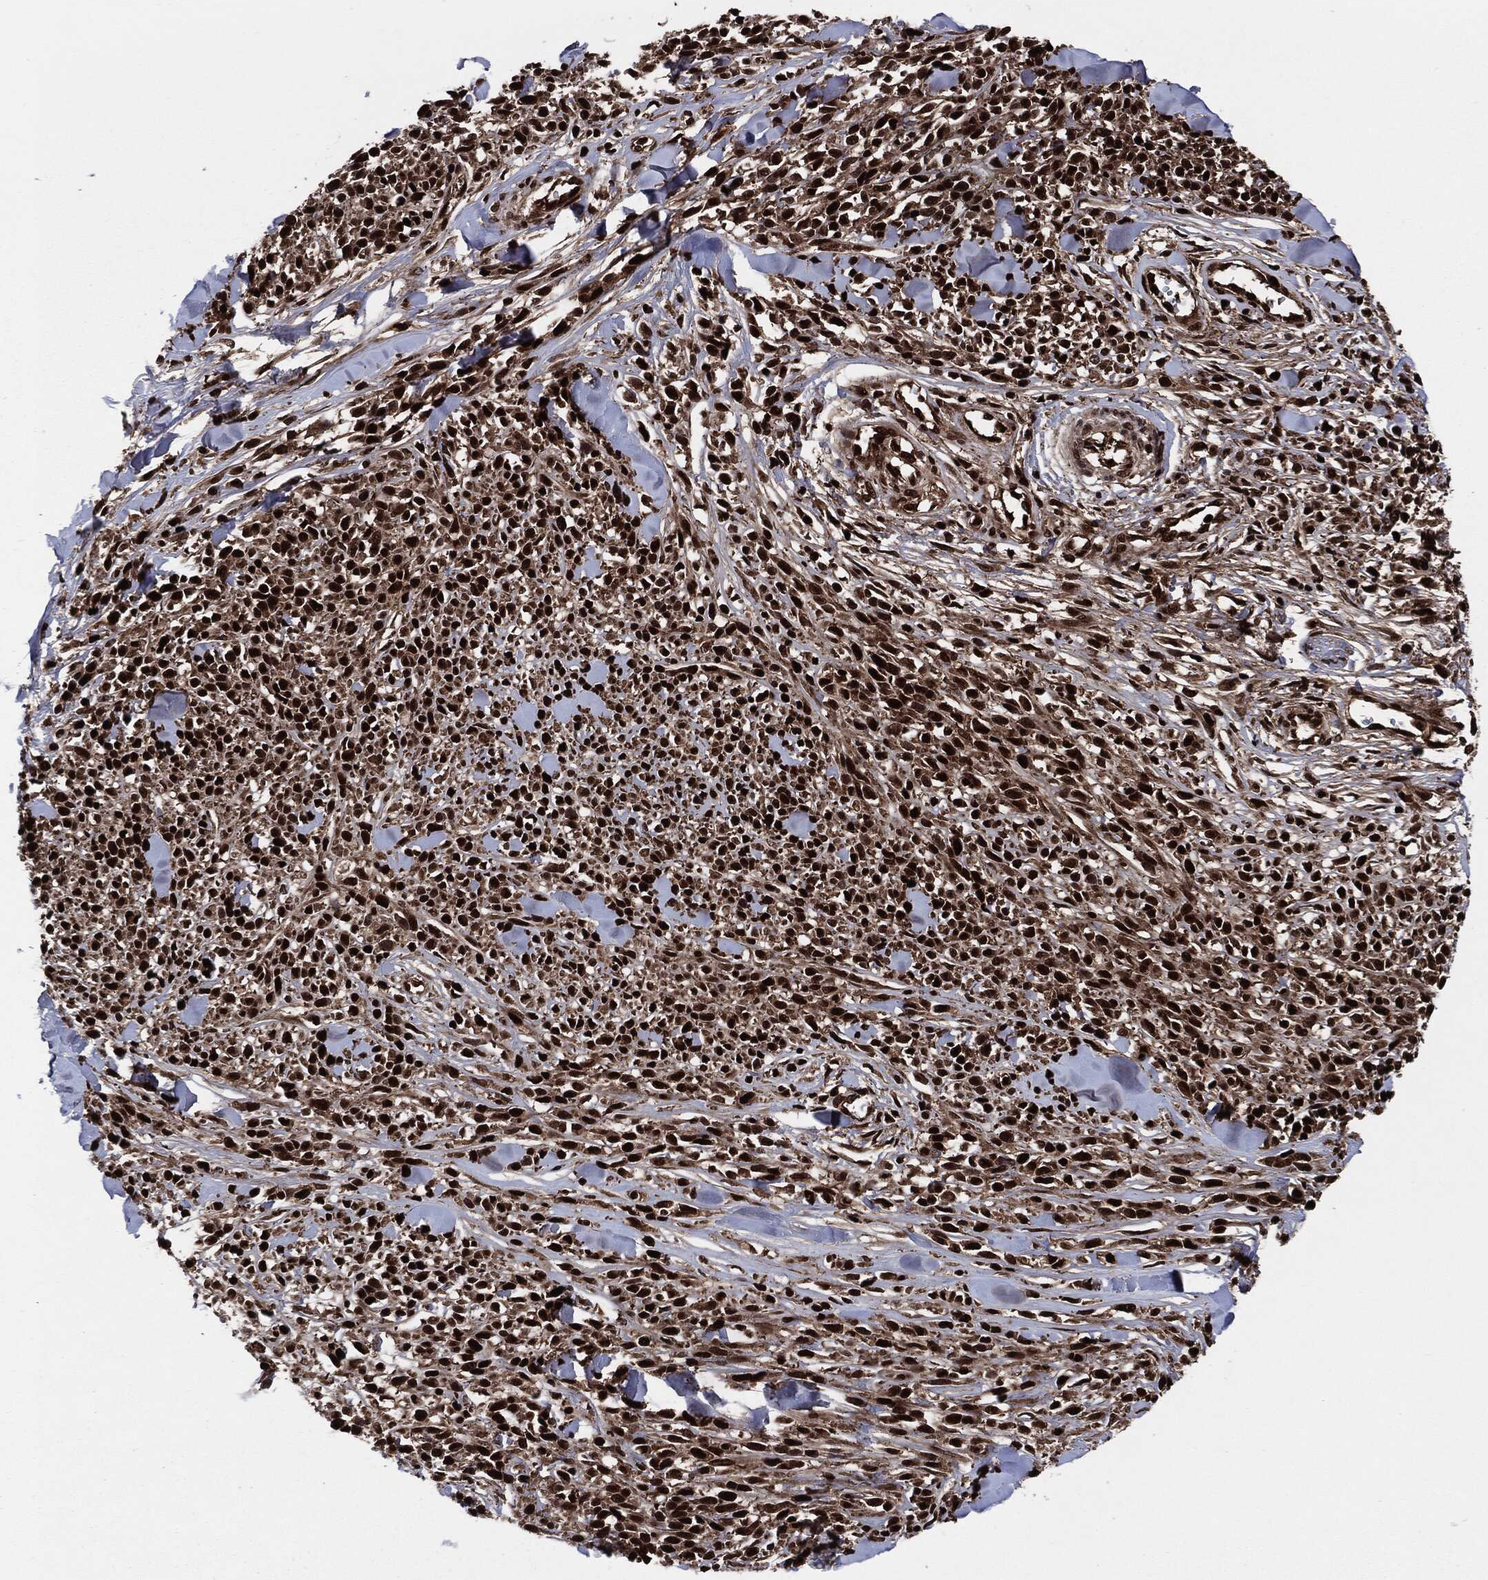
{"staining": {"intensity": "strong", "quantity": ">75%", "location": "cytoplasmic/membranous,nuclear"}, "tissue": "melanoma", "cell_type": "Tumor cells", "image_type": "cancer", "snomed": [{"axis": "morphology", "description": "Malignant melanoma, NOS"}, {"axis": "topography", "description": "Skin"}, {"axis": "topography", "description": "Skin of trunk"}], "caption": "Malignant melanoma tissue displays strong cytoplasmic/membranous and nuclear positivity in about >75% of tumor cells, visualized by immunohistochemistry.", "gene": "YWHAB", "patient": {"sex": "male", "age": 74}}